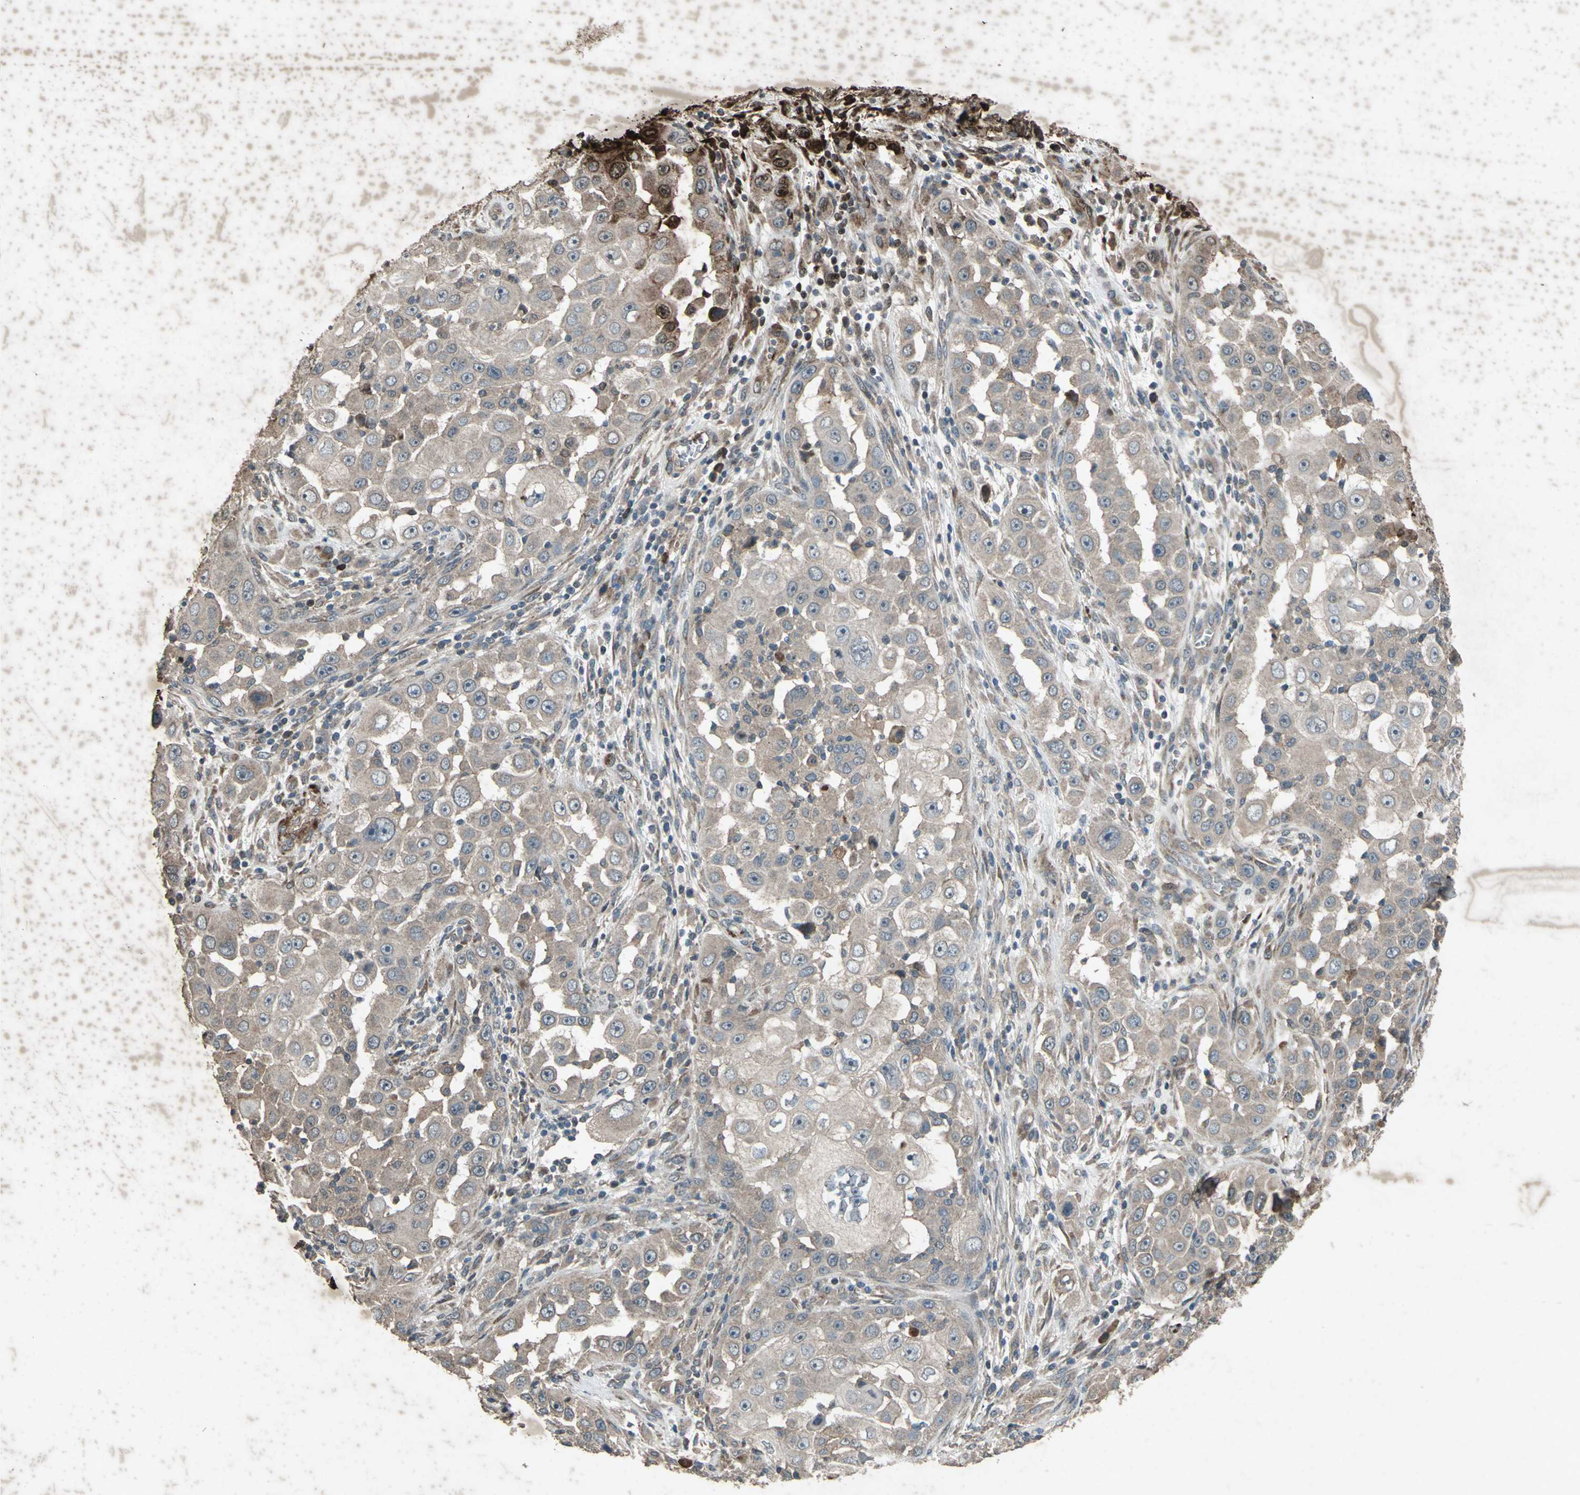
{"staining": {"intensity": "weak", "quantity": ">75%", "location": "cytoplasmic/membranous"}, "tissue": "head and neck cancer", "cell_type": "Tumor cells", "image_type": "cancer", "snomed": [{"axis": "morphology", "description": "Carcinoma, NOS"}, {"axis": "topography", "description": "Head-Neck"}], "caption": "High-magnification brightfield microscopy of head and neck cancer stained with DAB (3,3'-diaminobenzidine) (brown) and counterstained with hematoxylin (blue). tumor cells exhibit weak cytoplasmic/membranous positivity is identified in approximately>75% of cells.", "gene": "SEPTIN4", "patient": {"sex": "male", "age": 87}}